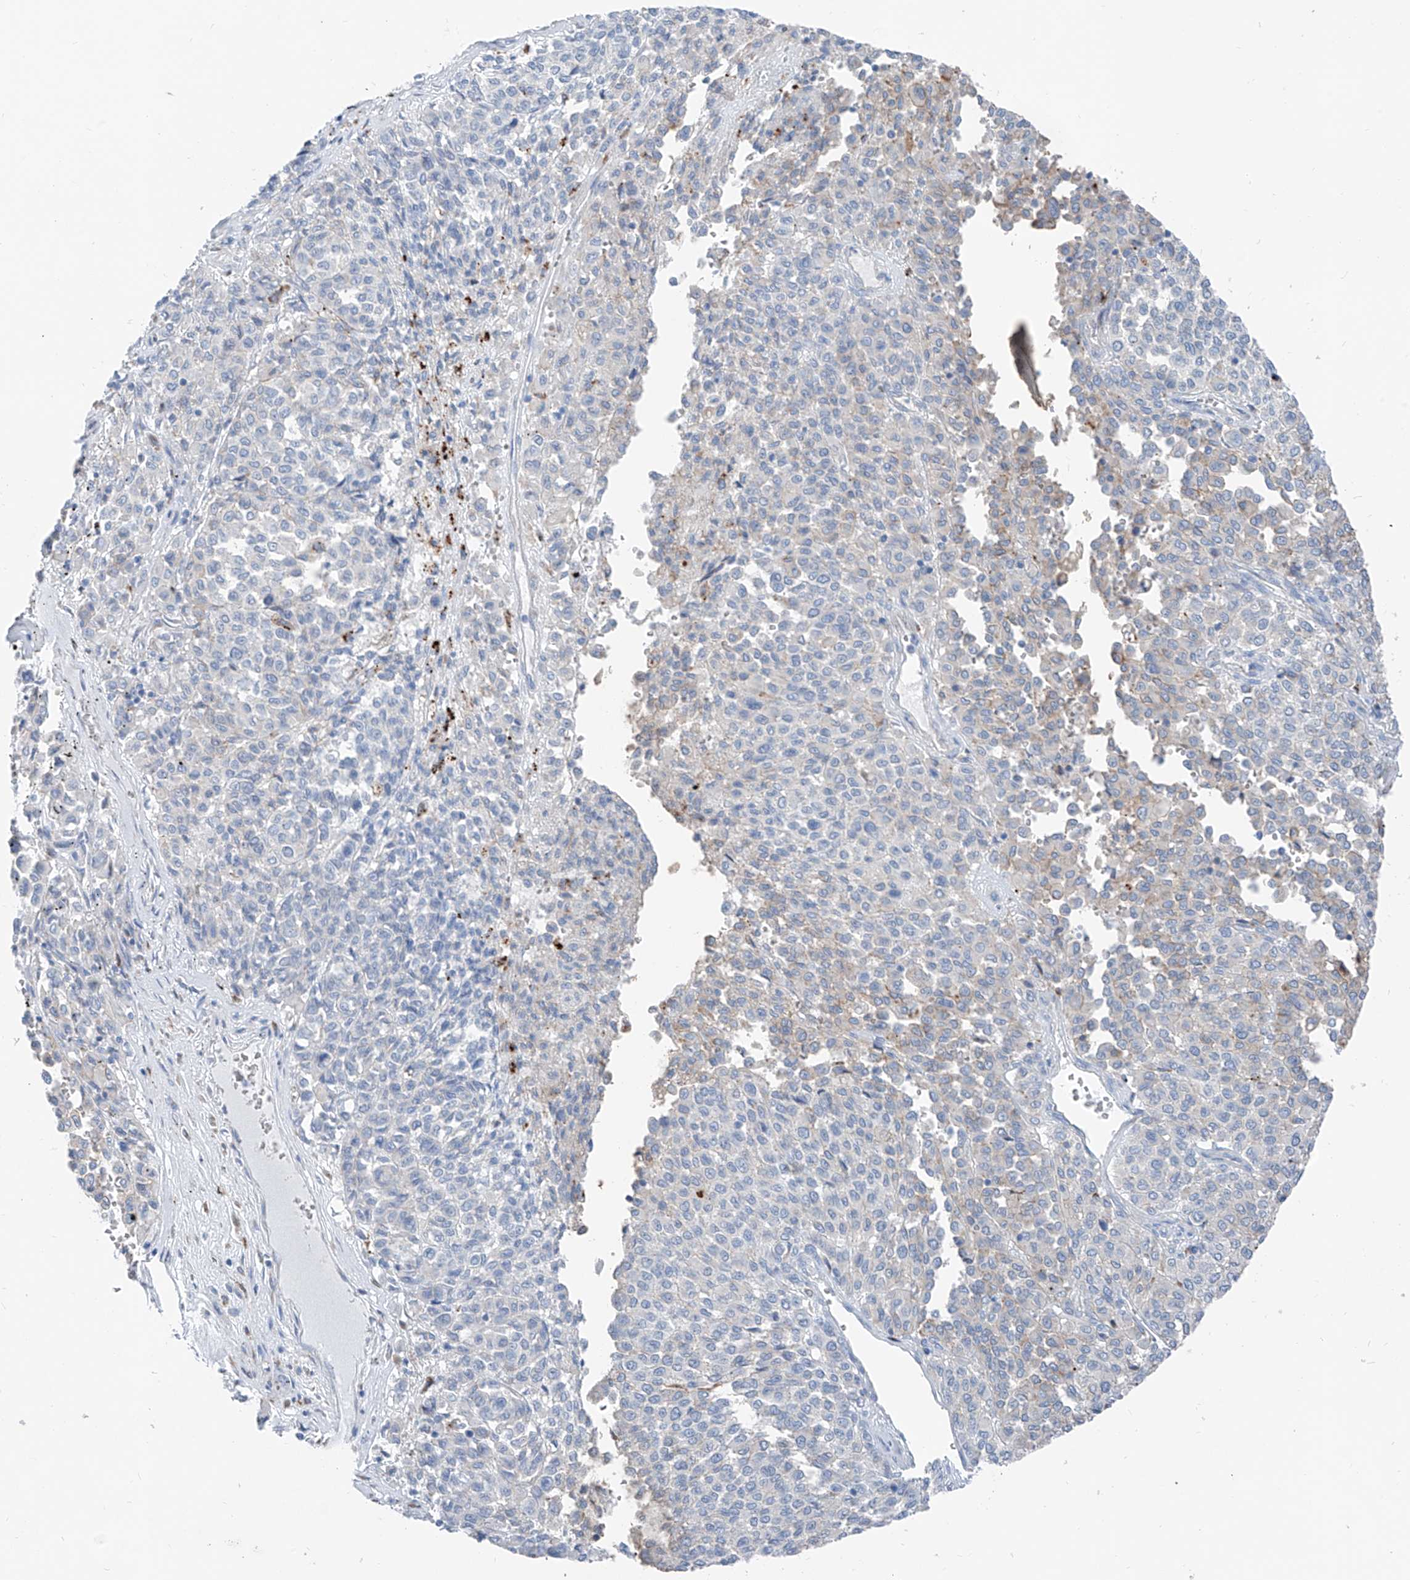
{"staining": {"intensity": "negative", "quantity": "none", "location": "none"}, "tissue": "melanoma", "cell_type": "Tumor cells", "image_type": "cancer", "snomed": [{"axis": "morphology", "description": "Malignant melanoma, Metastatic site"}, {"axis": "topography", "description": "Pancreas"}], "caption": "This is an IHC image of human melanoma. There is no expression in tumor cells.", "gene": "GPR137C", "patient": {"sex": "female", "age": 30}}